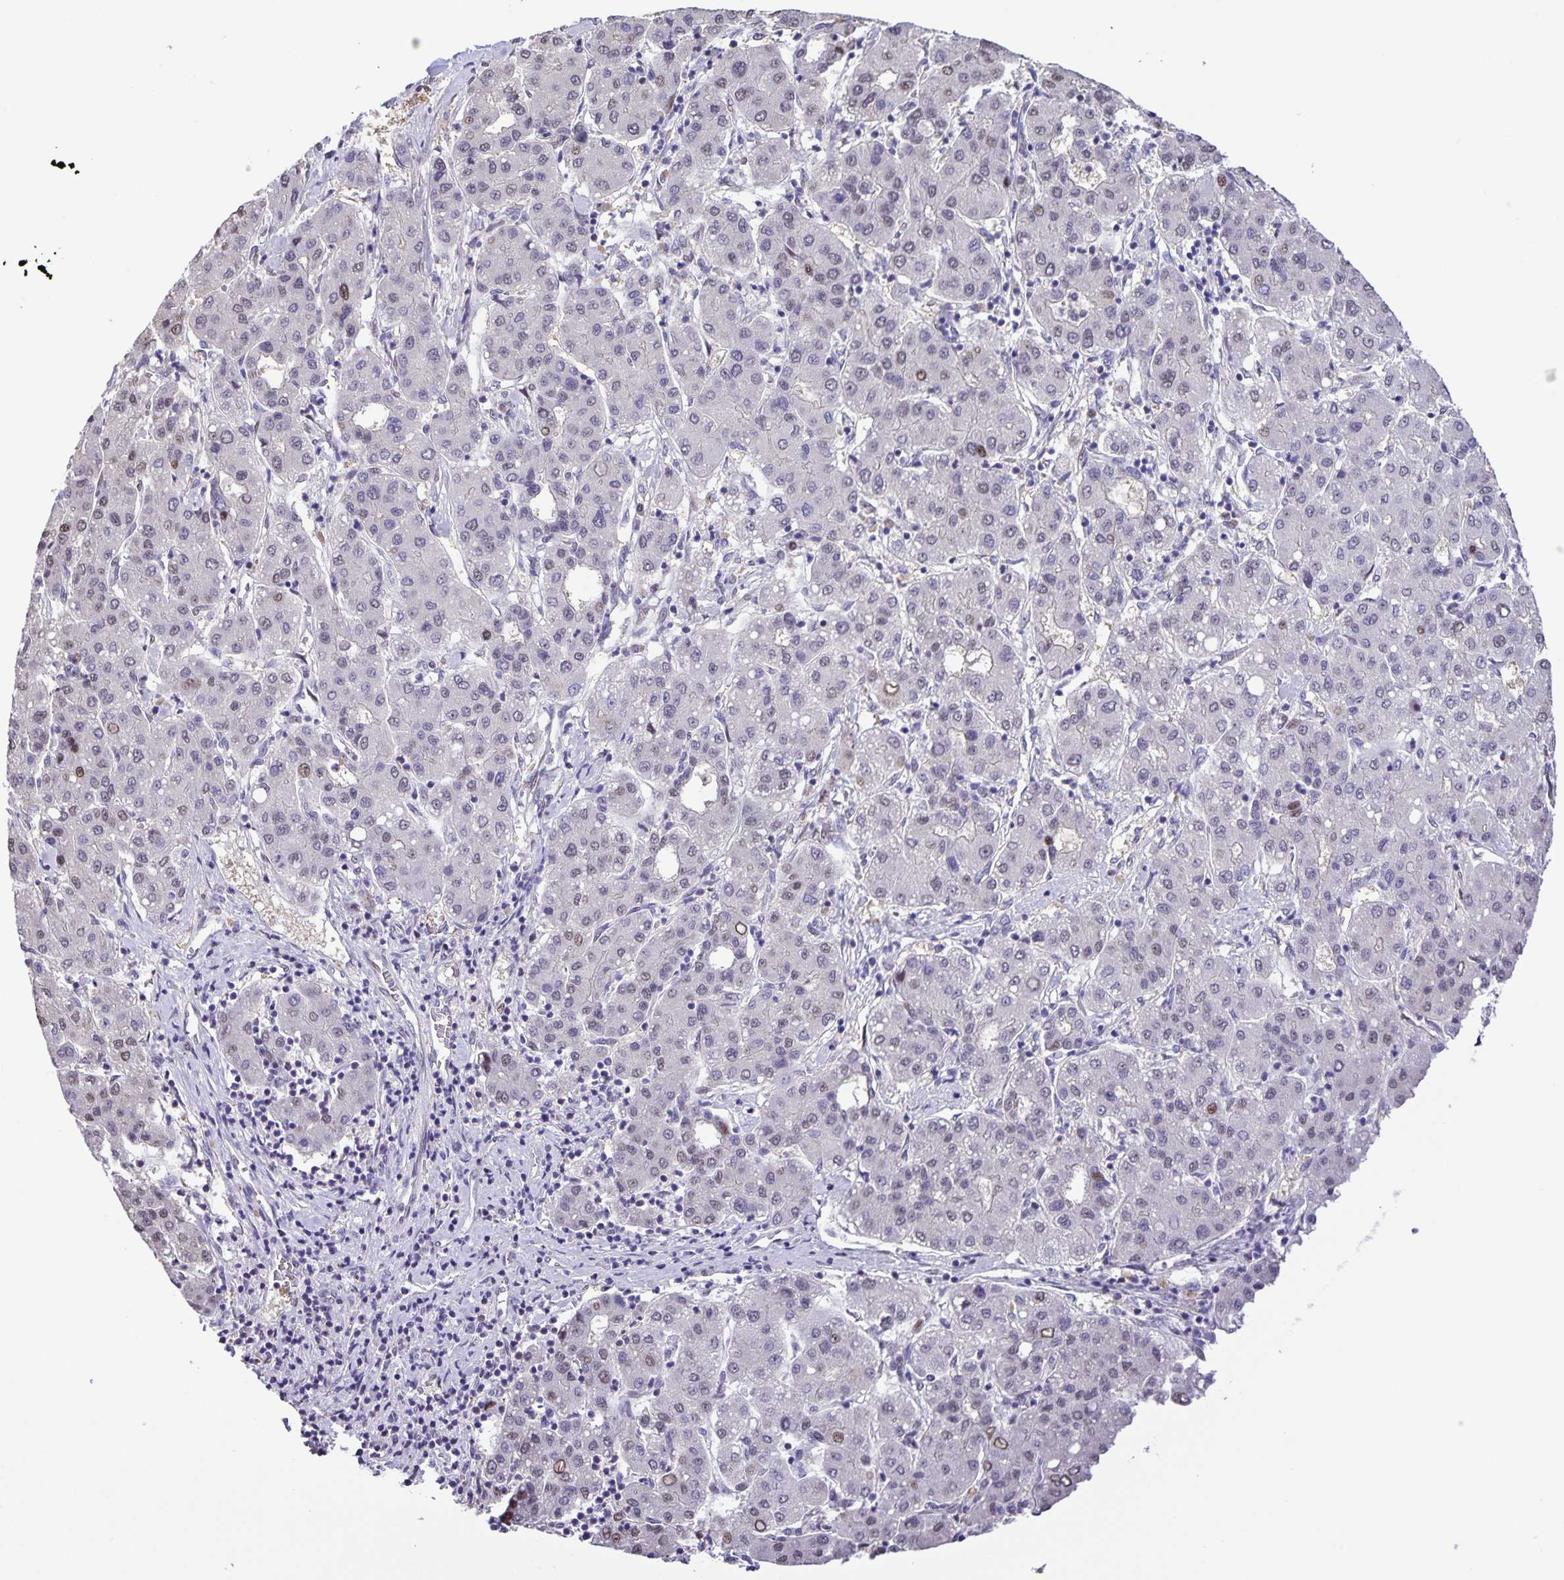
{"staining": {"intensity": "negative", "quantity": "none", "location": "none"}, "tissue": "liver cancer", "cell_type": "Tumor cells", "image_type": "cancer", "snomed": [{"axis": "morphology", "description": "Carcinoma, Hepatocellular, NOS"}, {"axis": "topography", "description": "Liver"}], "caption": "Immunohistochemical staining of liver cancer (hepatocellular carcinoma) exhibits no significant staining in tumor cells. (DAB (3,3'-diaminobenzidine) IHC, high magnification).", "gene": "ONECUT2", "patient": {"sex": "male", "age": 65}}